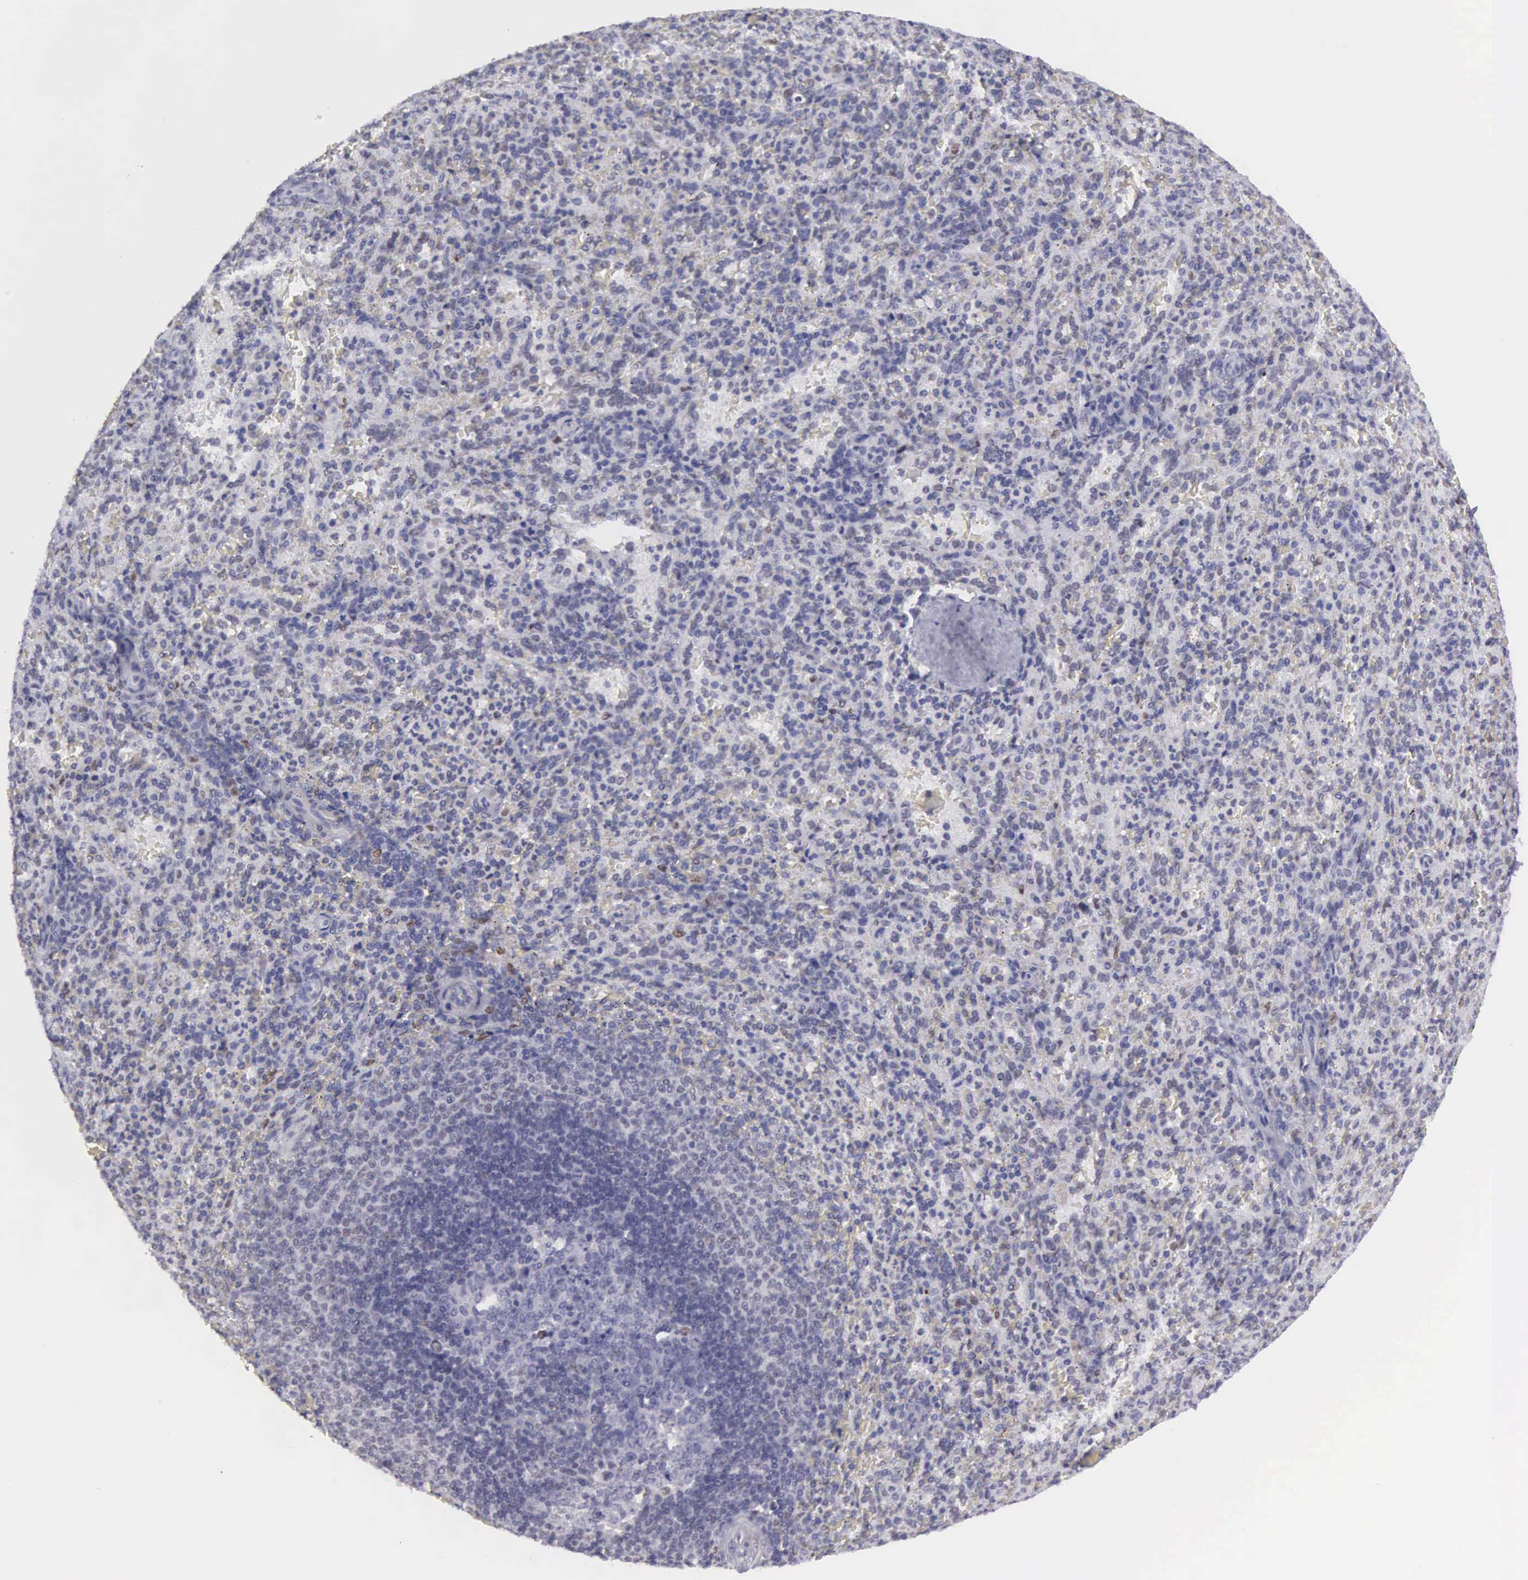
{"staining": {"intensity": "moderate", "quantity": "<25%", "location": "nuclear"}, "tissue": "spleen", "cell_type": "Cells in red pulp", "image_type": "normal", "snomed": [{"axis": "morphology", "description": "Normal tissue, NOS"}, {"axis": "topography", "description": "Spleen"}], "caption": "Protein staining by IHC exhibits moderate nuclear expression in approximately <25% of cells in red pulp in unremarkable spleen.", "gene": "ETV6", "patient": {"sex": "female", "age": 21}}